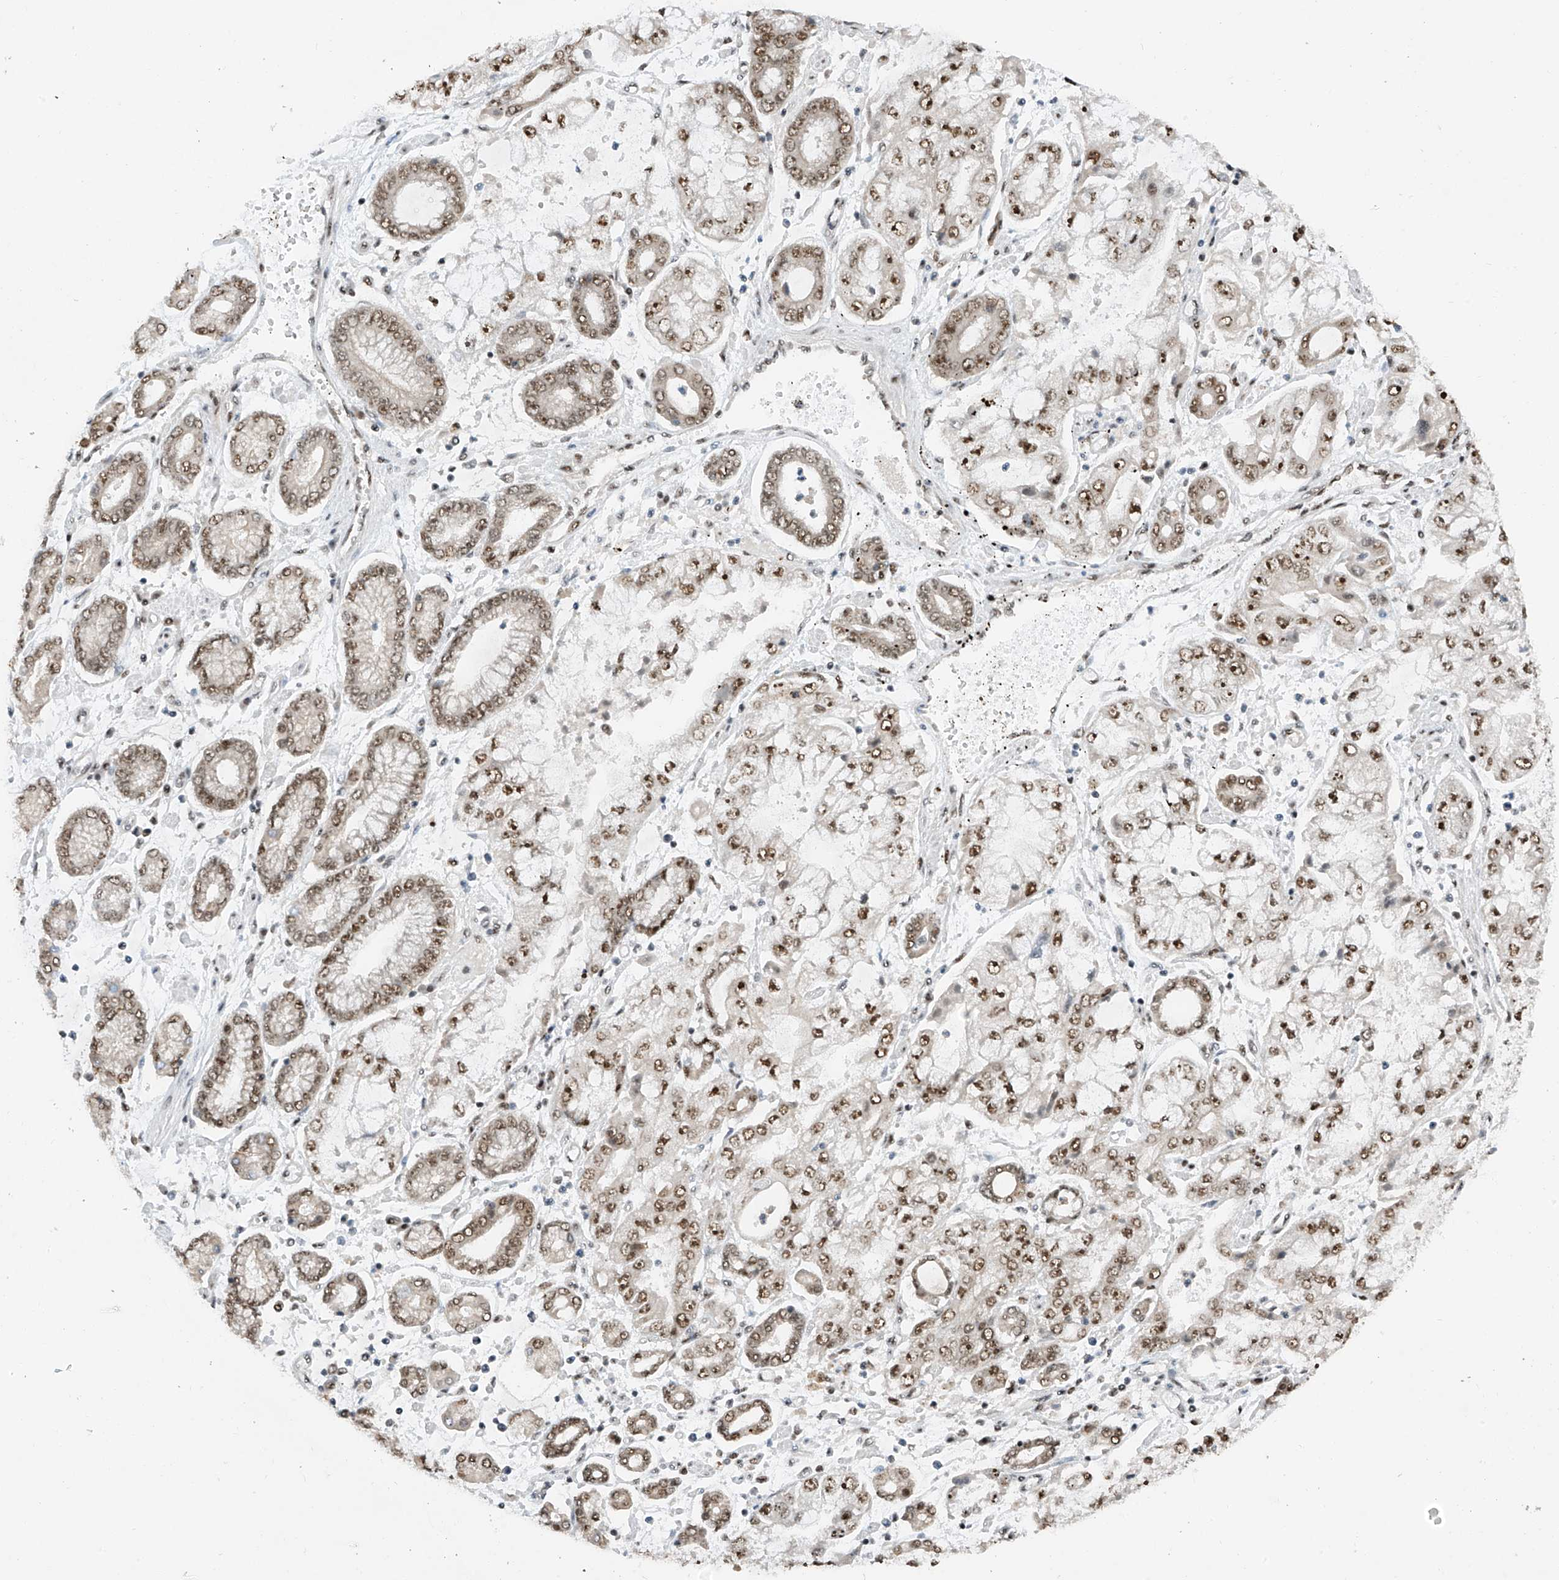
{"staining": {"intensity": "moderate", "quantity": ">75%", "location": "nuclear"}, "tissue": "stomach cancer", "cell_type": "Tumor cells", "image_type": "cancer", "snomed": [{"axis": "morphology", "description": "Adenocarcinoma, NOS"}, {"axis": "topography", "description": "Stomach"}], "caption": "Protein analysis of adenocarcinoma (stomach) tissue exhibits moderate nuclear expression in approximately >75% of tumor cells.", "gene": "RPAIN", "patient": {"sex": "male", "age": 76}}